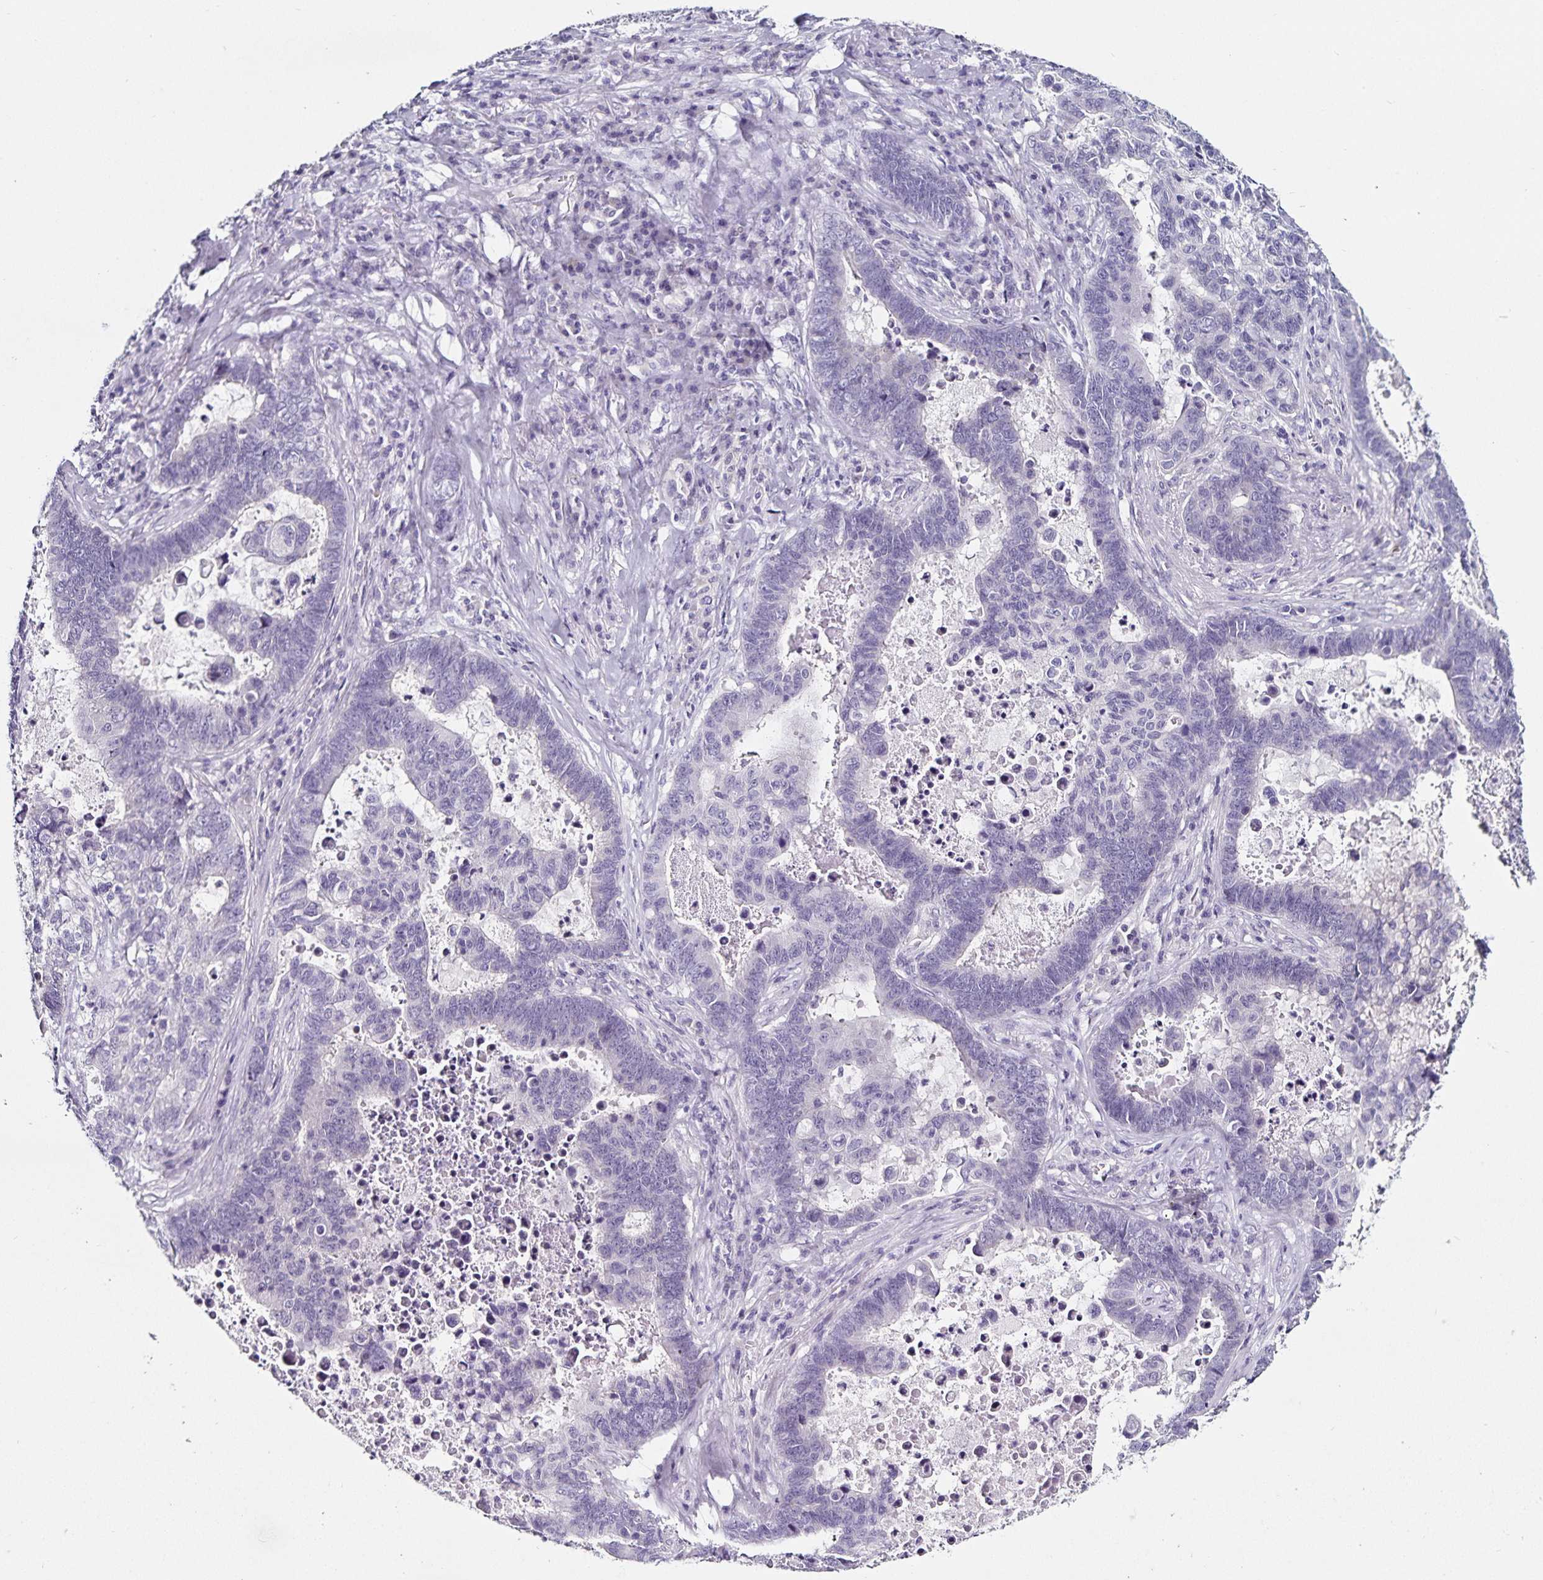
{"staining": {"intensity": "negative", "quantity": "none", "location": "none"}, "tissue": "lung cancer", "cell_type": "Tumor cells", "image_type": "cancer", "snomed": [{"axis": "morphology", "description": "Aneuploidy"}, {"axis": "morphology", "description": "Adenocarcinoma, NOS"}, {"axis": "morphology", "description": "Adenocarcinoma primary or metastatic"}, {"axis": "topography", "description": "Lung"}], "caption": "The histopathology image shows no staining of tumor cells in adenocarcinoma primary or metastatic (lung).", "gene": "TSPAN7", "patient": {"sex": "female", "age": 75}}